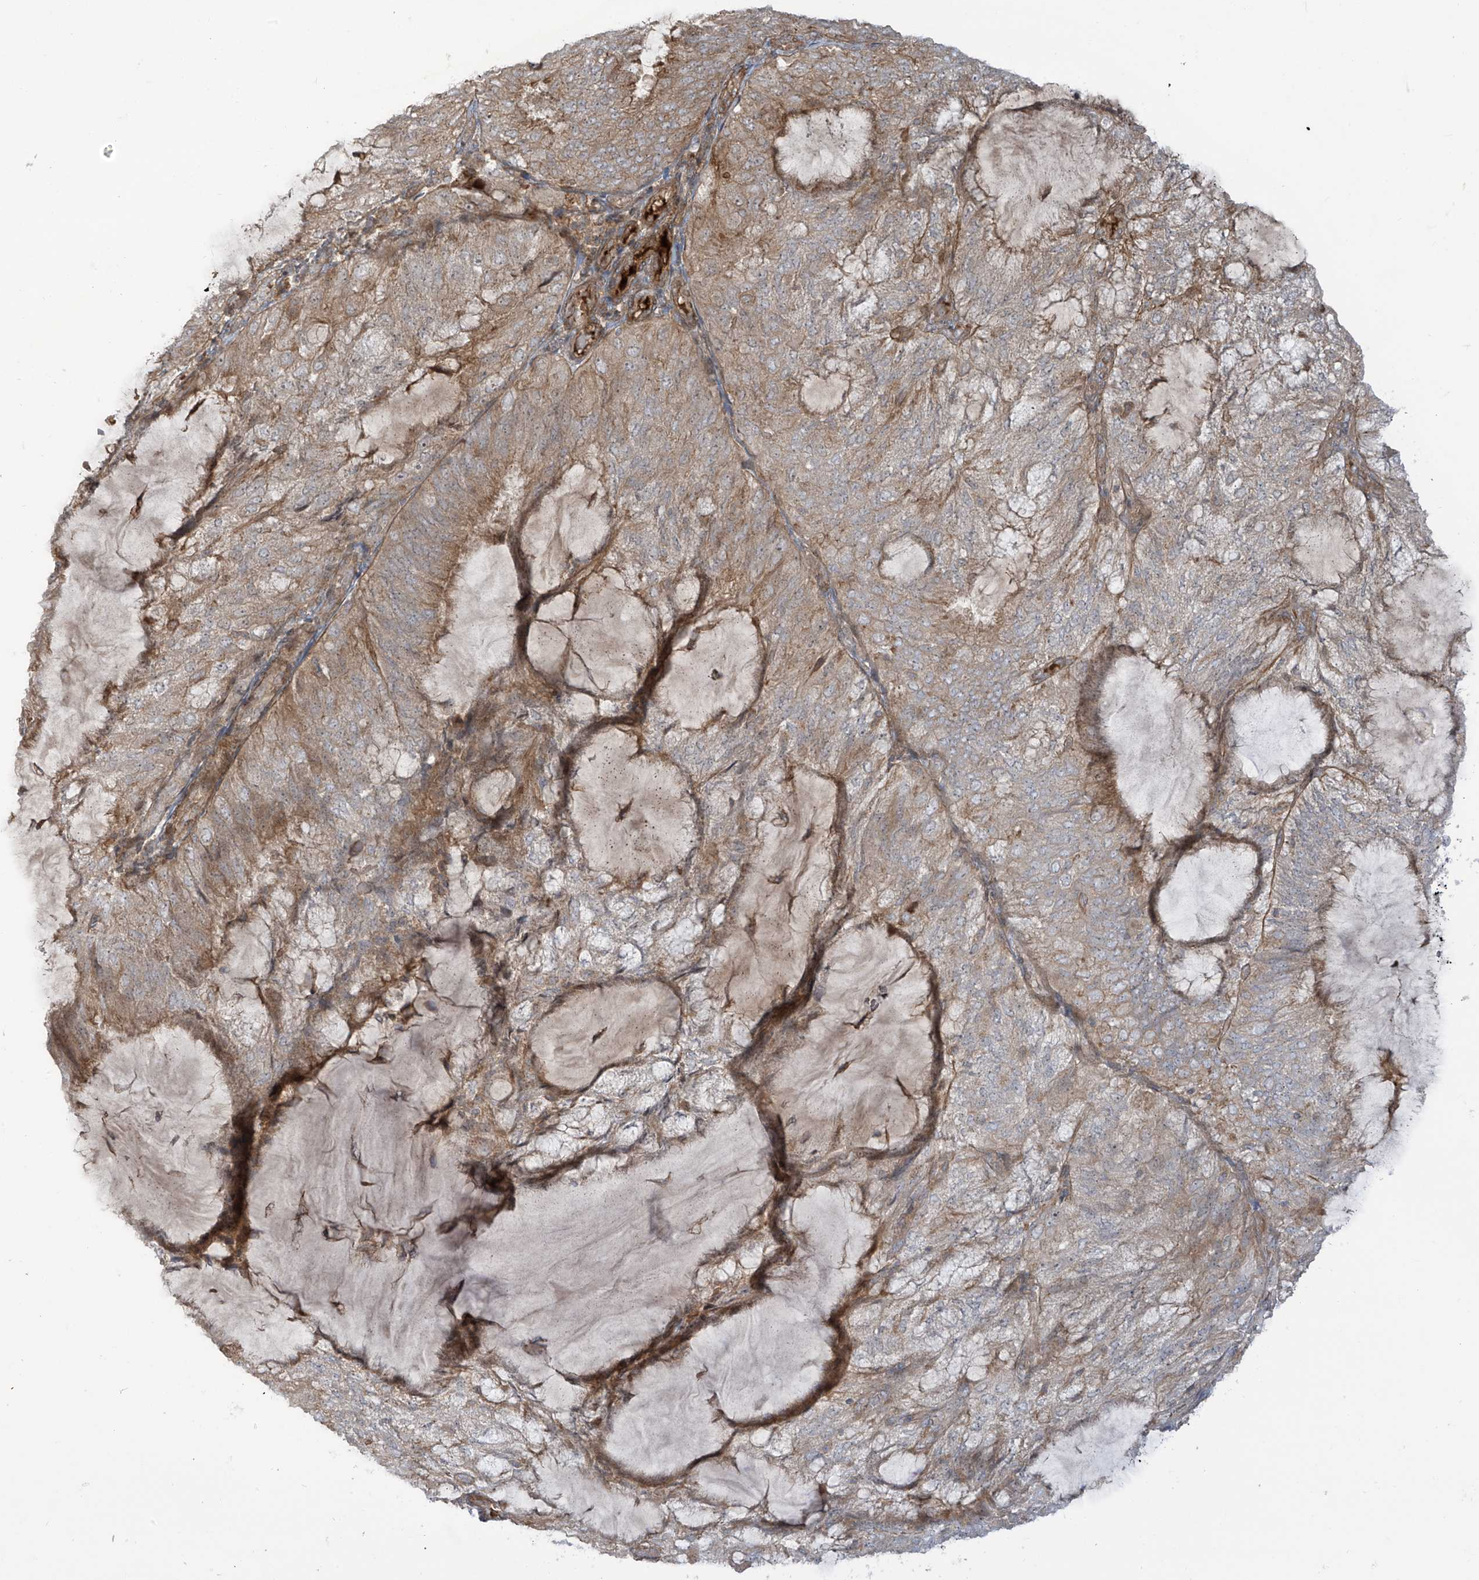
{"staining": {"intensity": "weak", "quantity": ">75%", "location": "cytoplasmic/membranous"}, "tissue": "endometrial cancer", "cell_type": "Tumor cells", "image_type": "cancer", "snomed": [{"axis": "morphology", "description": "Adenocarcinoma, NOS"}, {"axis": "topography", "description": "Endometrium"}], "caption": "The image shows a brown stain indicating the presence of a protein in the cytoplasmic/membranous of tumor cells in endometrial cancer.", "gene": "ENTR1", "patient": {"sex": "female", "age": 81}}